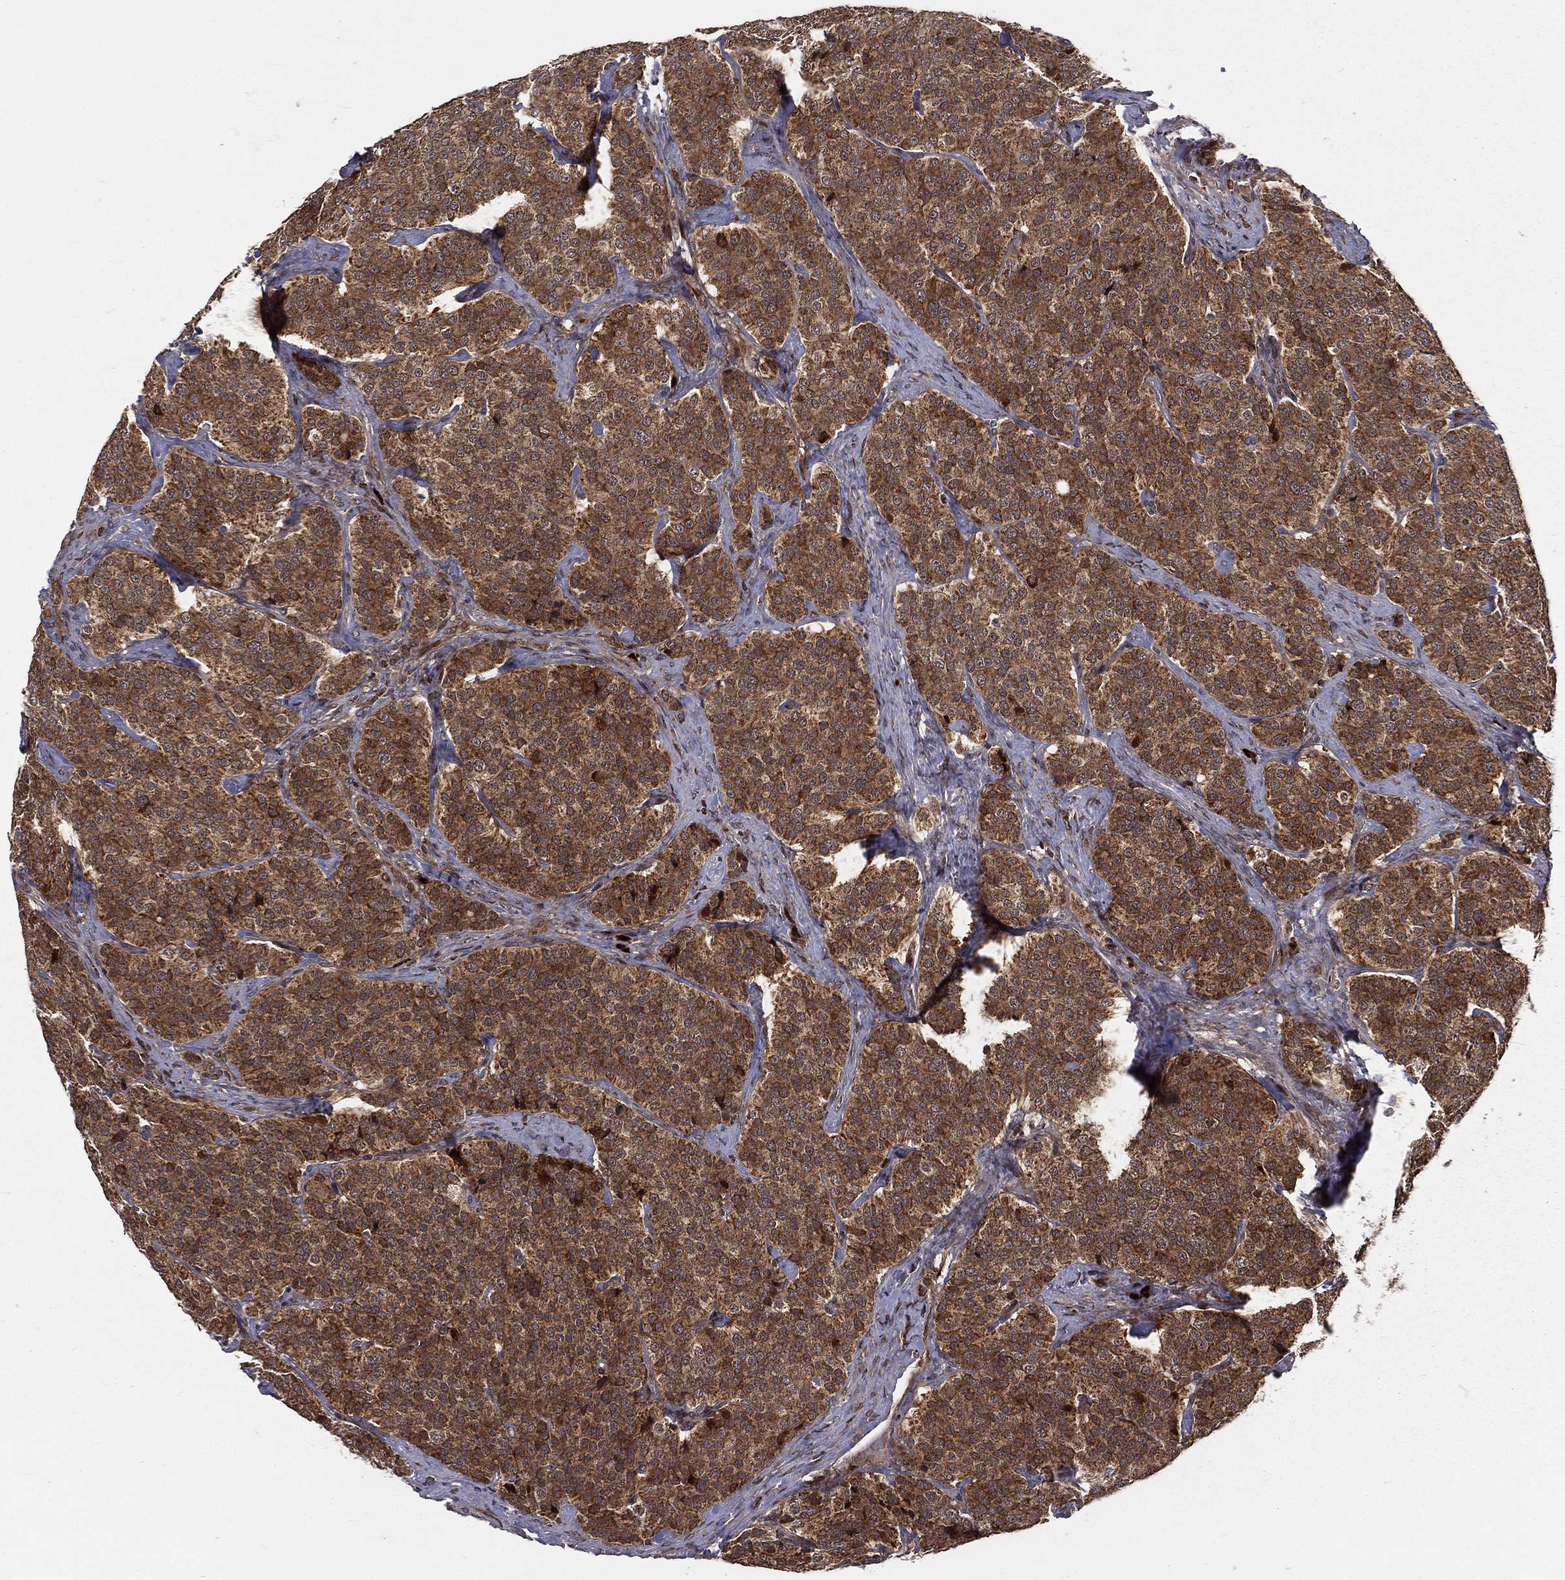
{"staining": {"intensity": "moderate", "quantity": ">75%", "location": "cytoplasmic/membranous"}, "tissue": "carcinoid", "cell_type": "Tumor cells", "image_type": "cancer", "snomed": [{"axis": "morphology", "description": "Carcinoid, malignant, NOS"}, {"axis": "topography", "description": "Small intestine"}], "caption": "A brown stain highlights moderate cytoplasmic/membranous expression of a protein in carcinoid tumor cells.", "gene": "MDM2", "patient": {"sex": "female", "age": 58}}